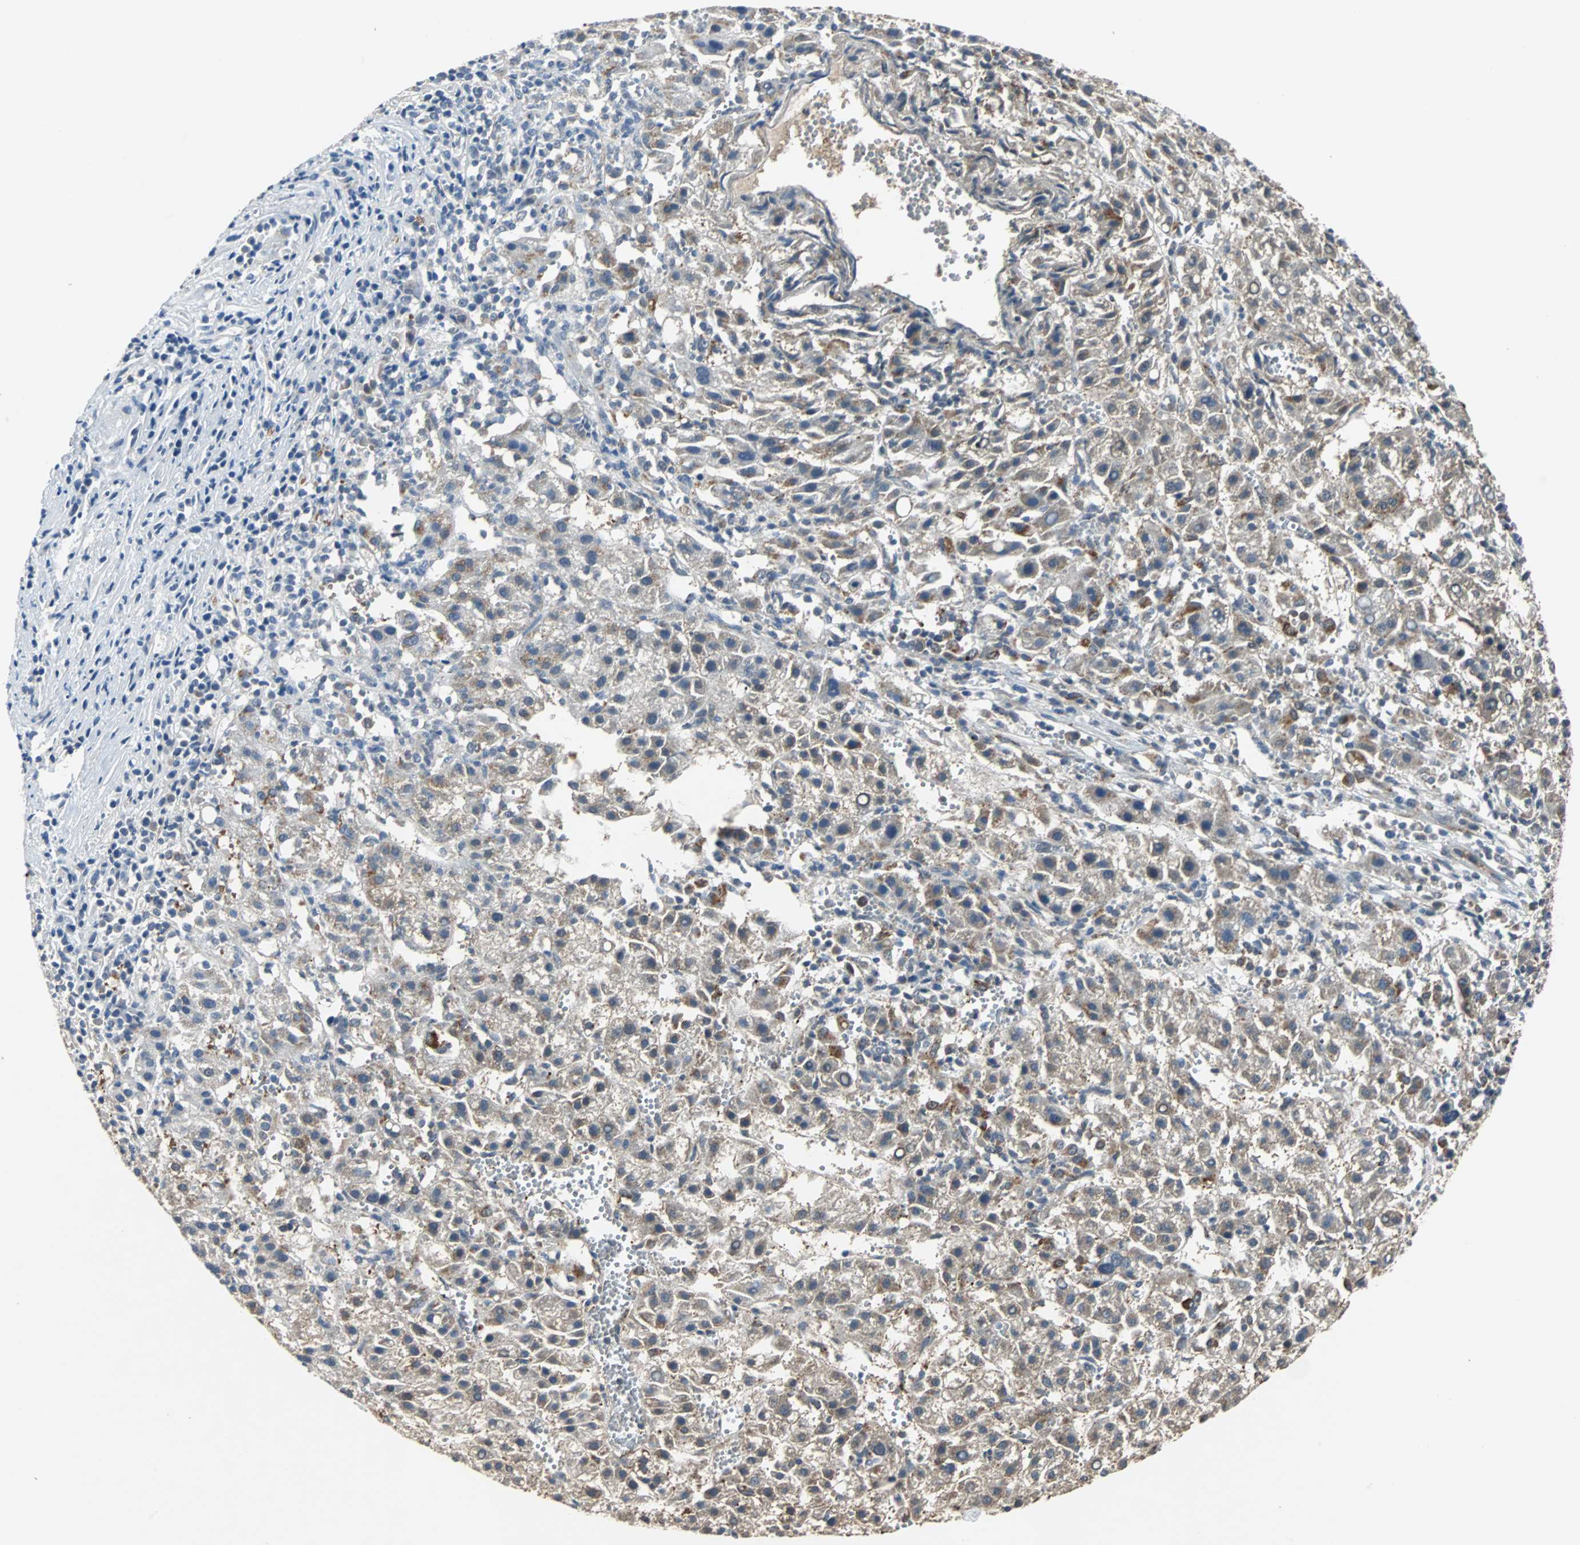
{"staining": {"intensity": "weak", "quantity": "<25%", "location": "cytoplasmic/membranous"}, "tissue": "liver cancer", "cell_type": "Tumor cells", "image_type": "cancer", "snomed": [{"axis": "morphology", "description": "Carcinoma, Hepatocellular, NOS"}, {"axis": "topography", "description": "Liver"}], "caption": "The immunohistochemistry micrograph has no significant staining in tumor cells of liver cancer (hepatocellular carcinoma) tissue.", "gene": "HLX", "patient": {"sex": "female", "age": 58}}